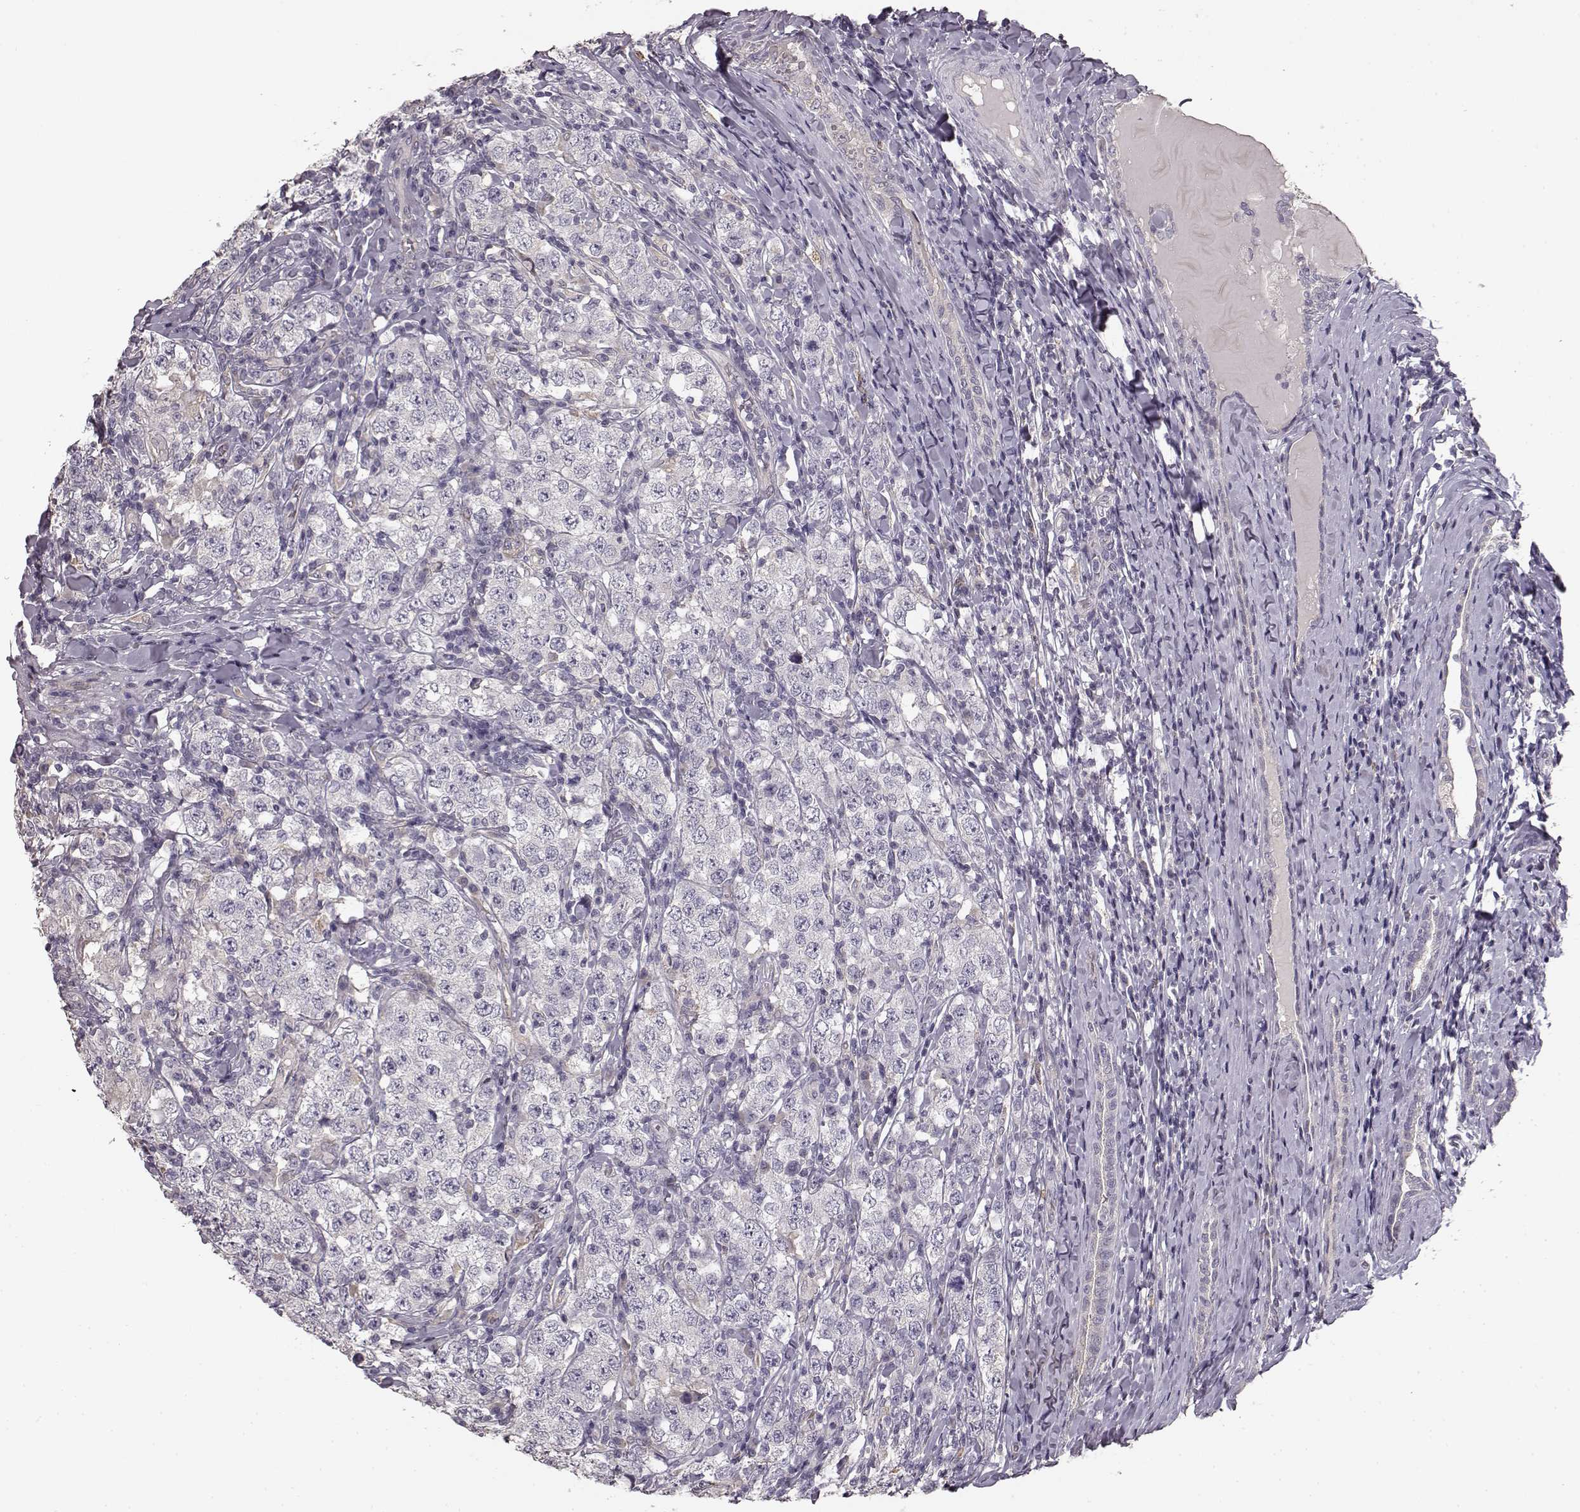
{"staining": {"intensity": "negative", "quantity": "none", "location": "none"}, "tissue": "testis cancer", "cell_type": "Tumor cells", "image_type": "cancer", "snomed": [{"axis": "morphology", "description": "Seminoma, NOS"}, {"axis": "morphology", "description": "Carcinoma, Embryonal, NOS"}, {"axis": "topography", "description": "Testis"}], "caption": "This is a micrograph of immunohistochemistry staining of testis cancer, which shows no expression in tumor cells.", "gene": "GHR", "patient": {"sex": "male", "age": 41}}